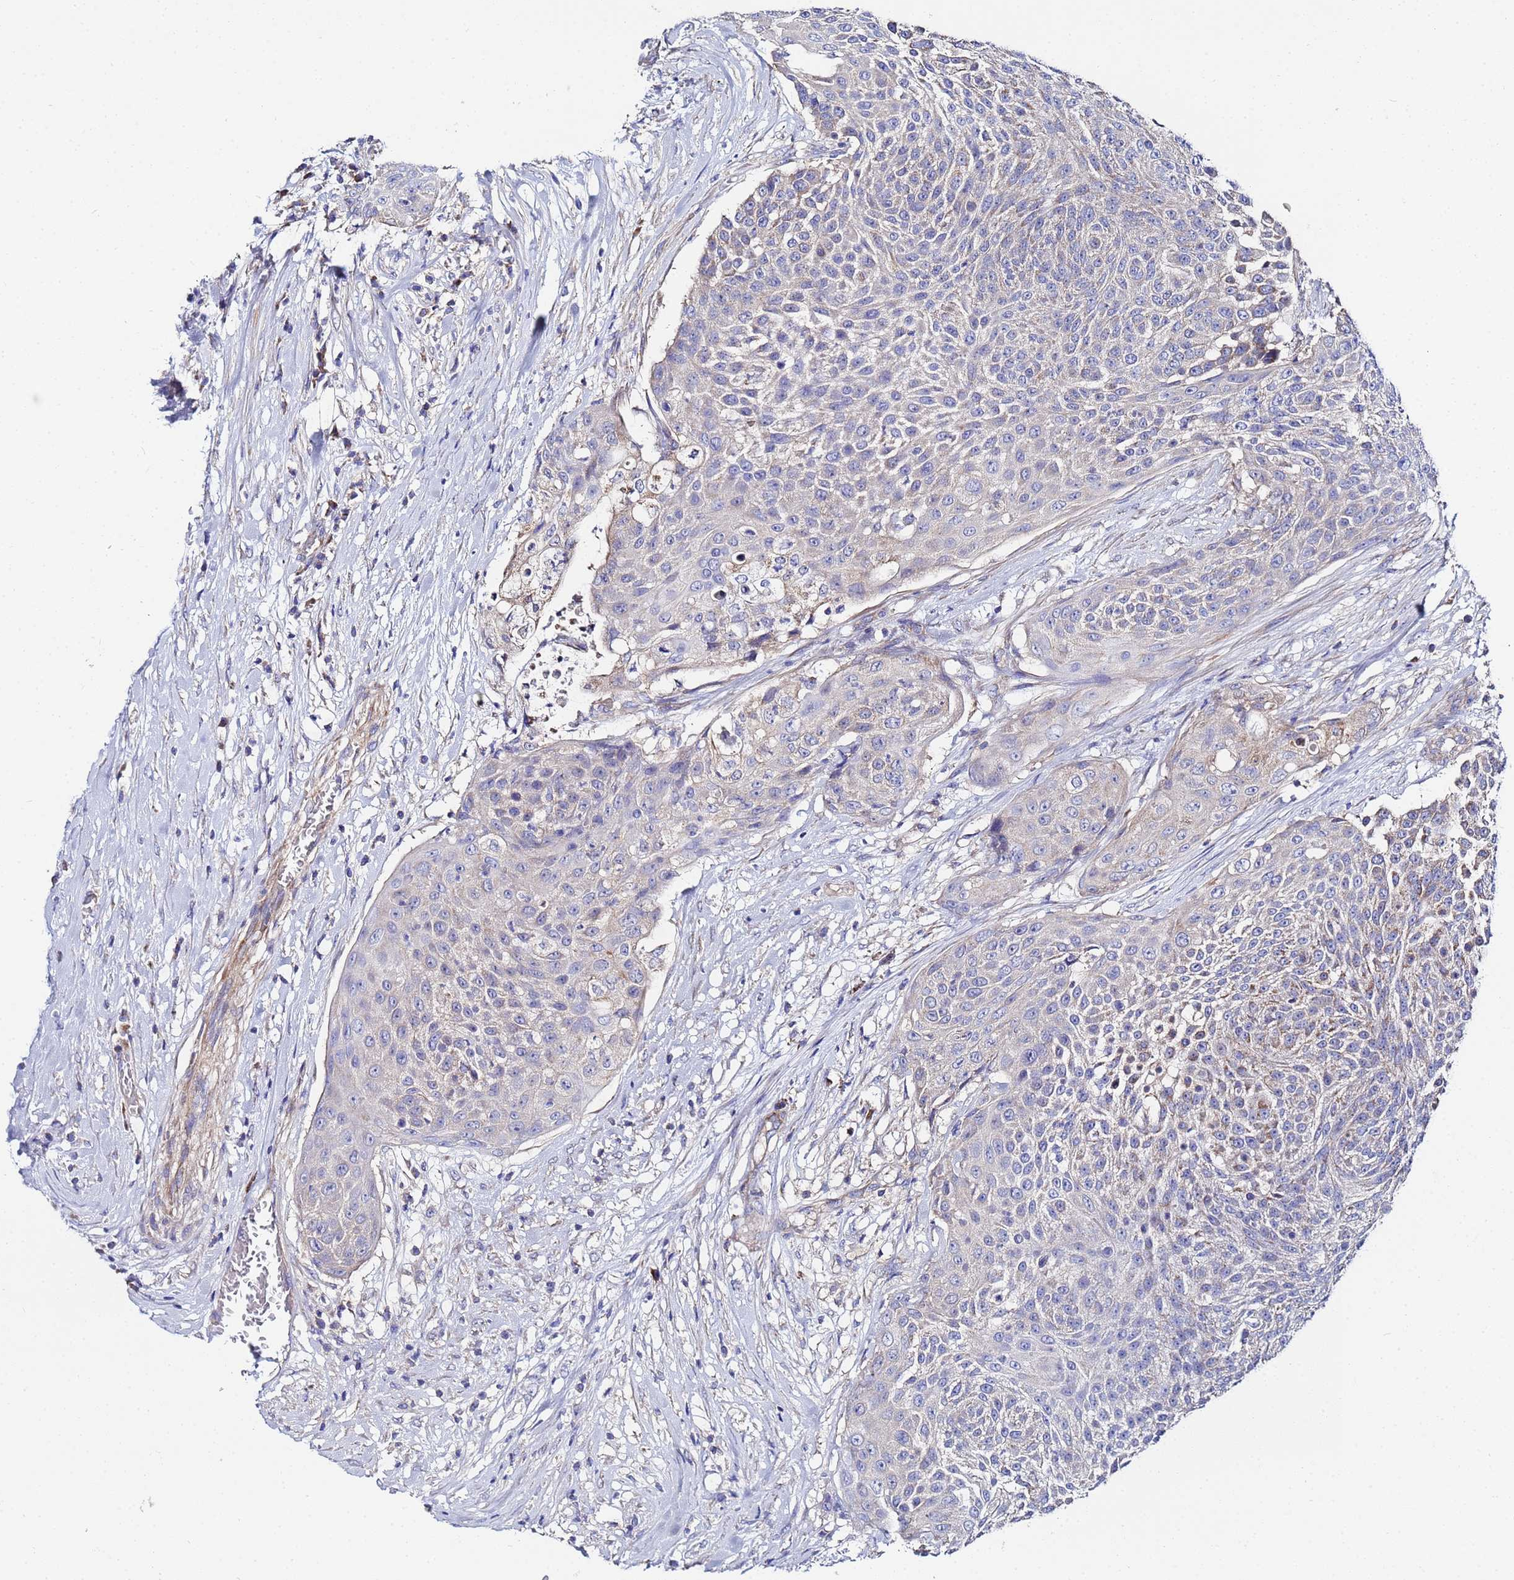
{"staining": {"intensity": "negative", "quantity": "none", "location": "none"}, "tissue": "urothelial cancer", "cell_type": "Tumor cells", "image_type": "cancer", "snomed": [{"axis": "morphology", "description": "Urothelial carcinoma, High grade"}, {"axis": "topography", "description": "Urinary bladder"}], "caption": "IHC of human urothelial carcinoma (high-grade) exhibits no expression in tumor cells.", "gene": "FAHD2A", "patient": {"sex": "female", "age": 63}}